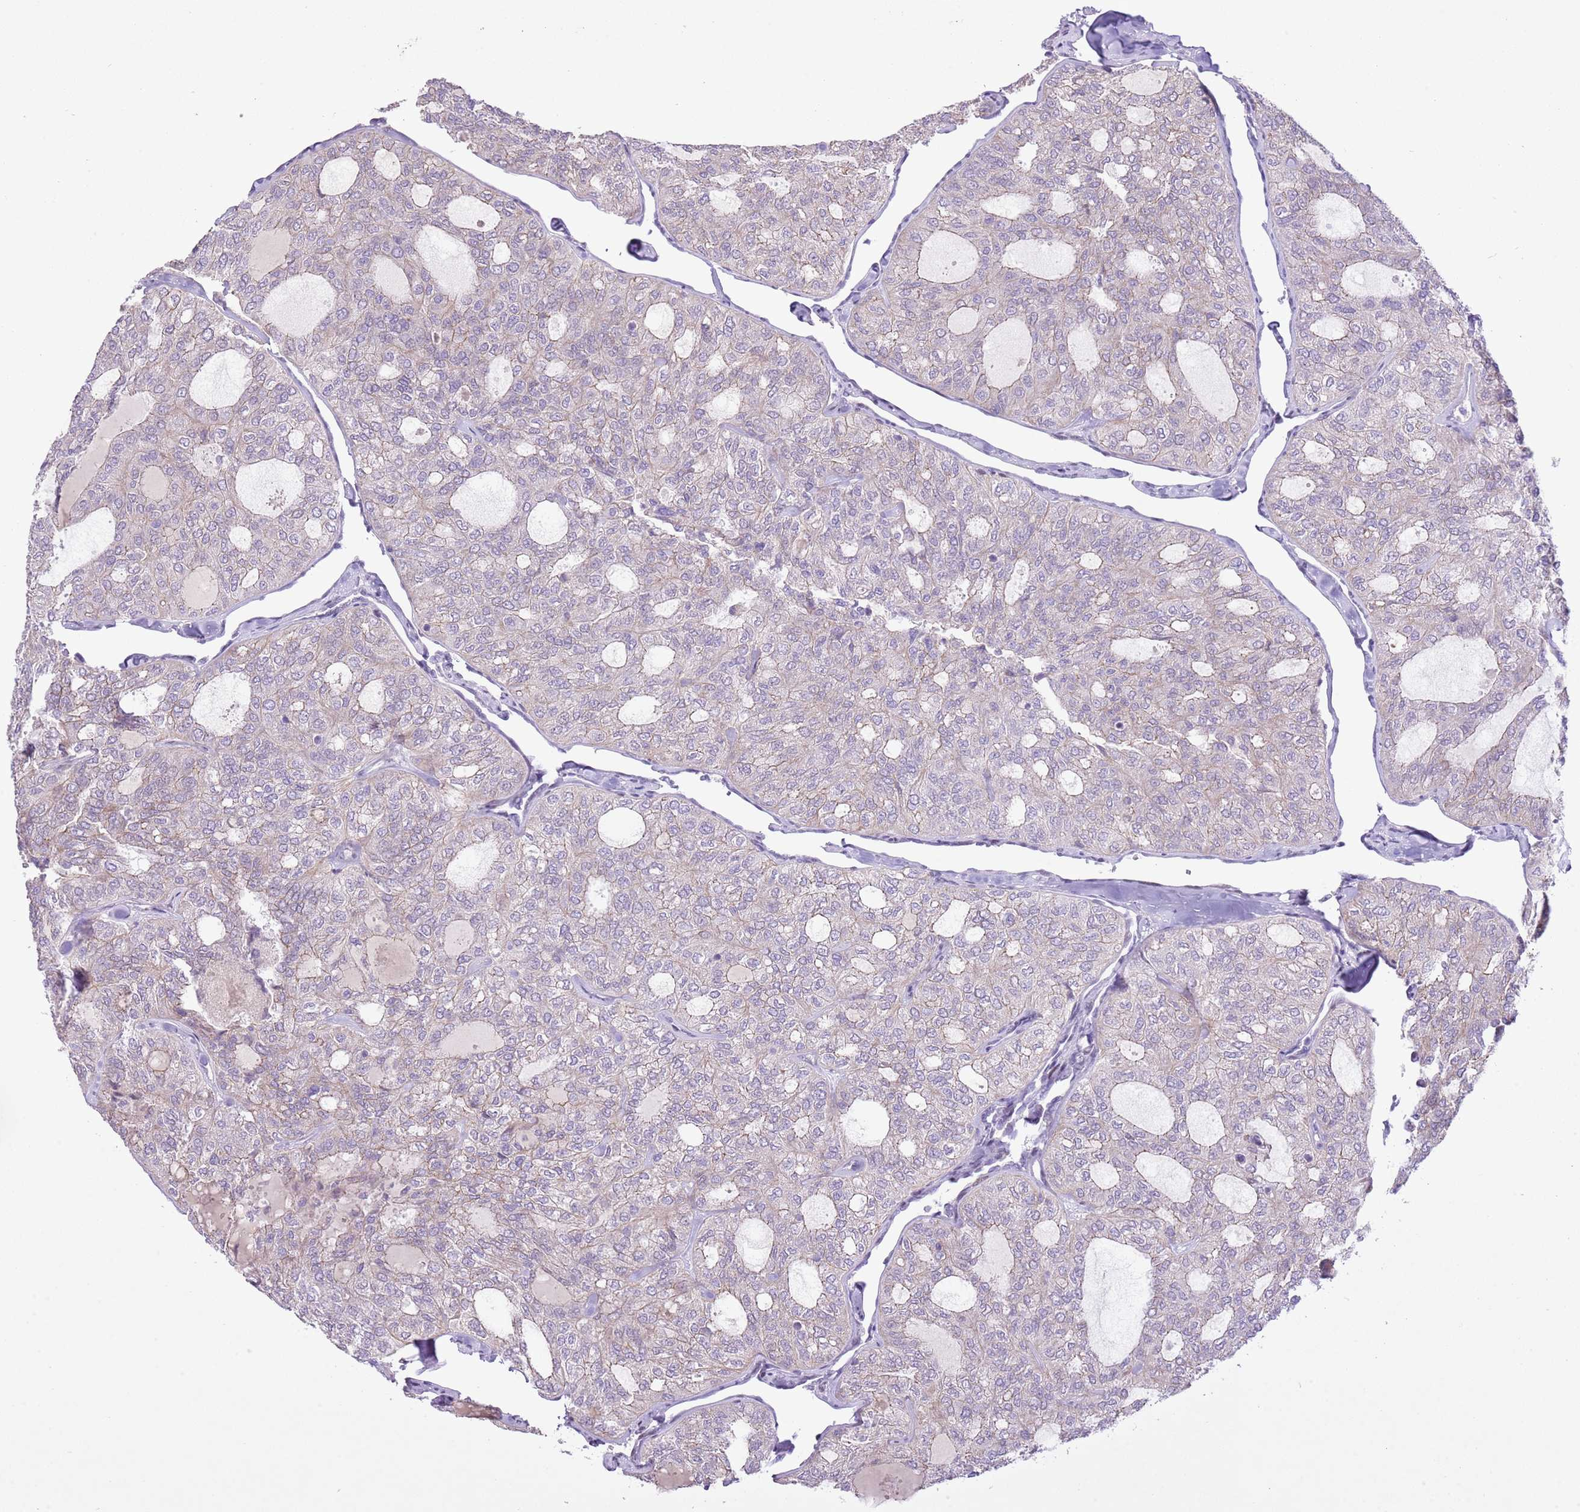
{"staining": {"intensity": "negative", "quantity": "none", "location": "none"}, "tissue": "thyroid cancer", "cell_type": "Tumor cells", "image_type": "cancer", "snomed": [{"axis": "morphology", "description": "Follicular adenoma carcinoma, NOS"}, {"axis": "topography", "description": "Thyroid gland"}], "caption": "High power microscopy histopathology image of an IHC photomicrograph of thyroid follicular adenoma carcinoma, revealing no significant staining in tumor cells.", "gene": "NACC2", "patient": {"sex": "male", "age": 75}}